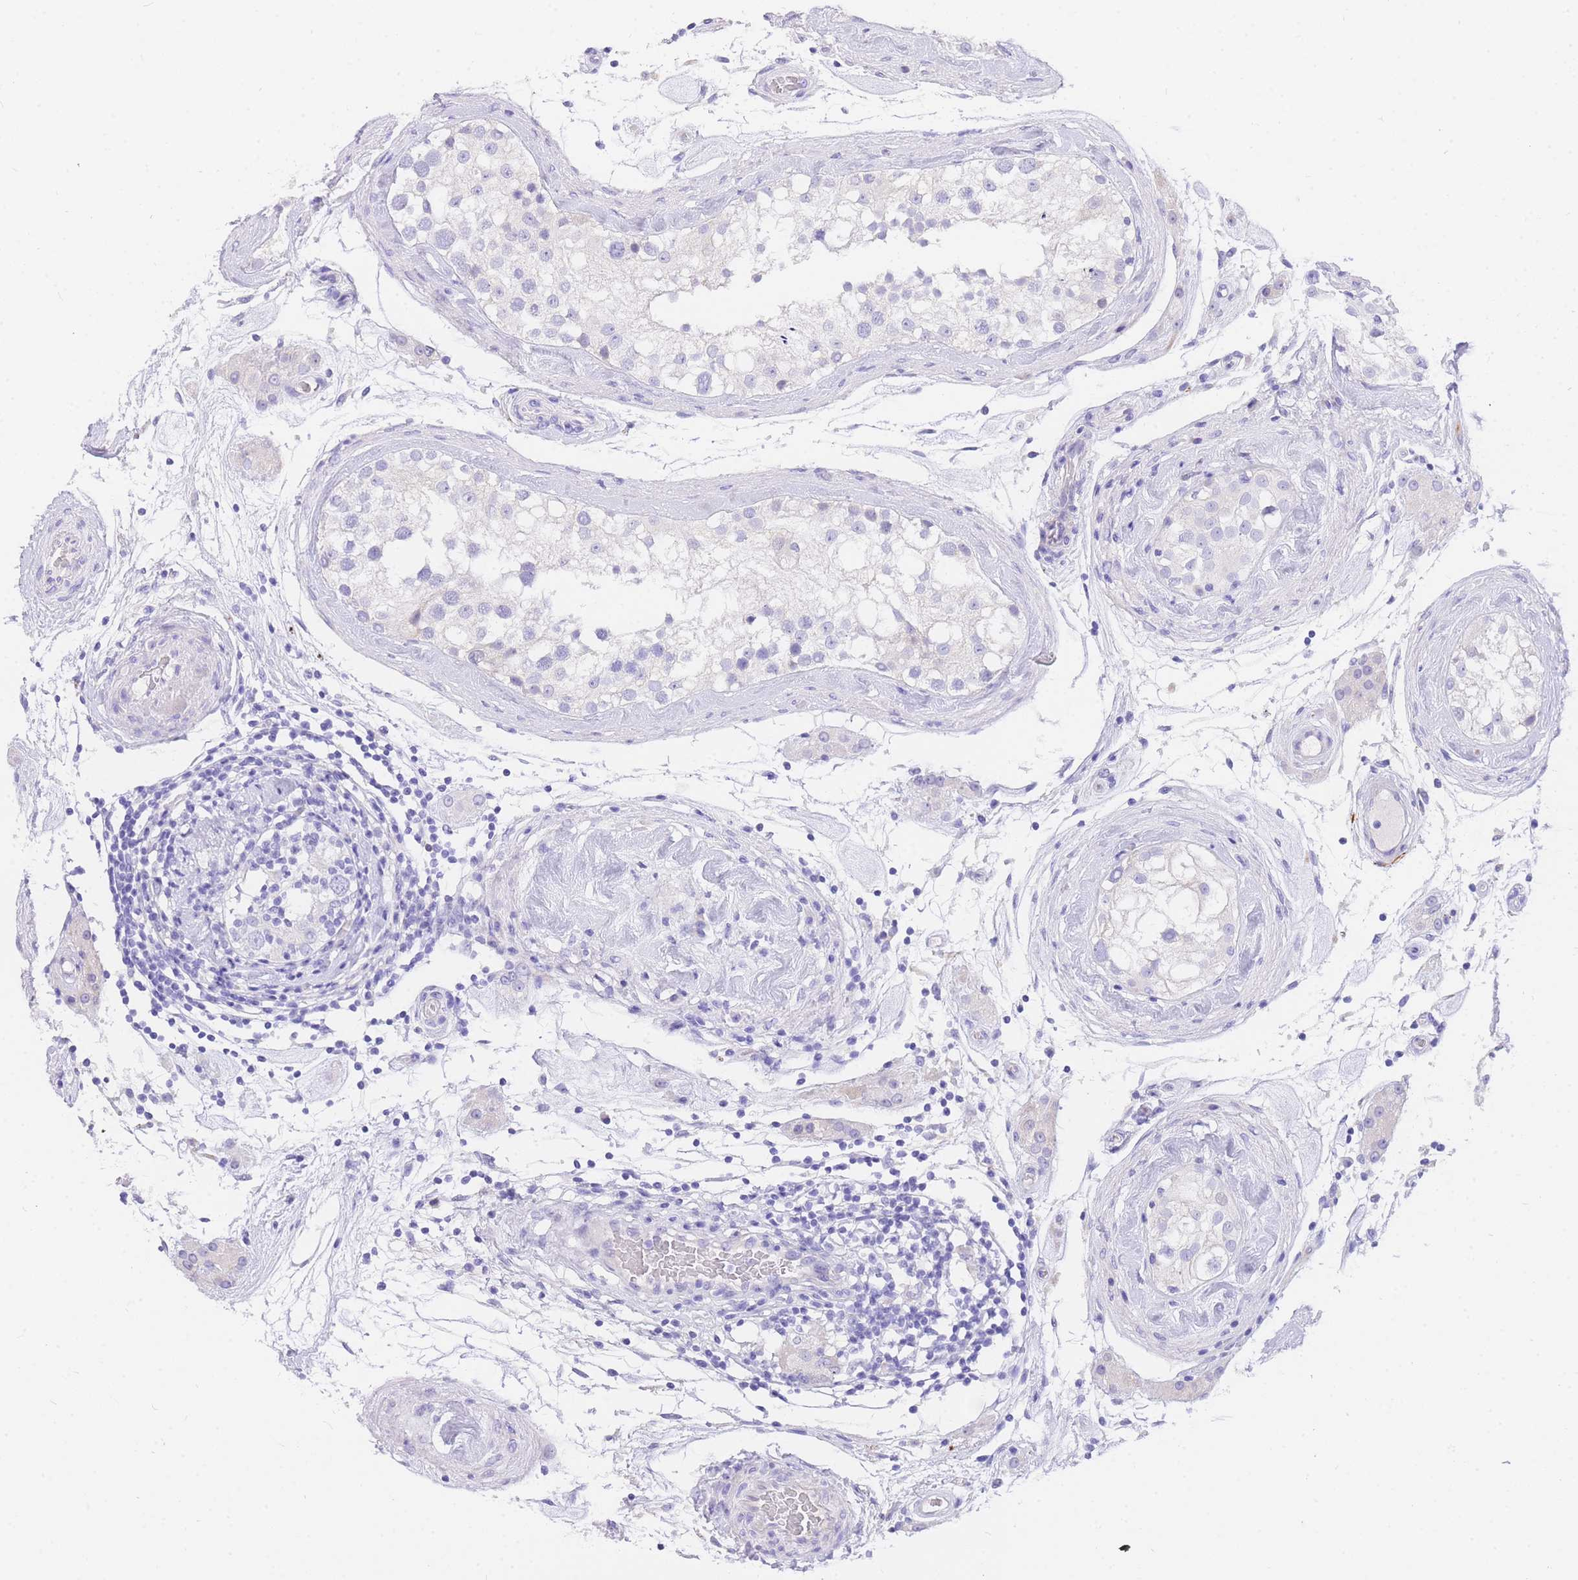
{"staining": {"intensity": "negative", "quantity": "none", "location": "none"}, "tissue": "testis", "cell_type": "Cells in seminiferous ducts", "image_type": "normal", "snomed": [{"axis": "morphology", "description": "Normal tissue, NOS"}, {"axis": "topography", "description": "Testis"}], "caption": "Immunohistochemical staining of unremarkable testis demonstrates no significant expression in cells in seminiferous ducts.", "gene": "UPK1A", "patient": {"sex": "male", "age": 46}}